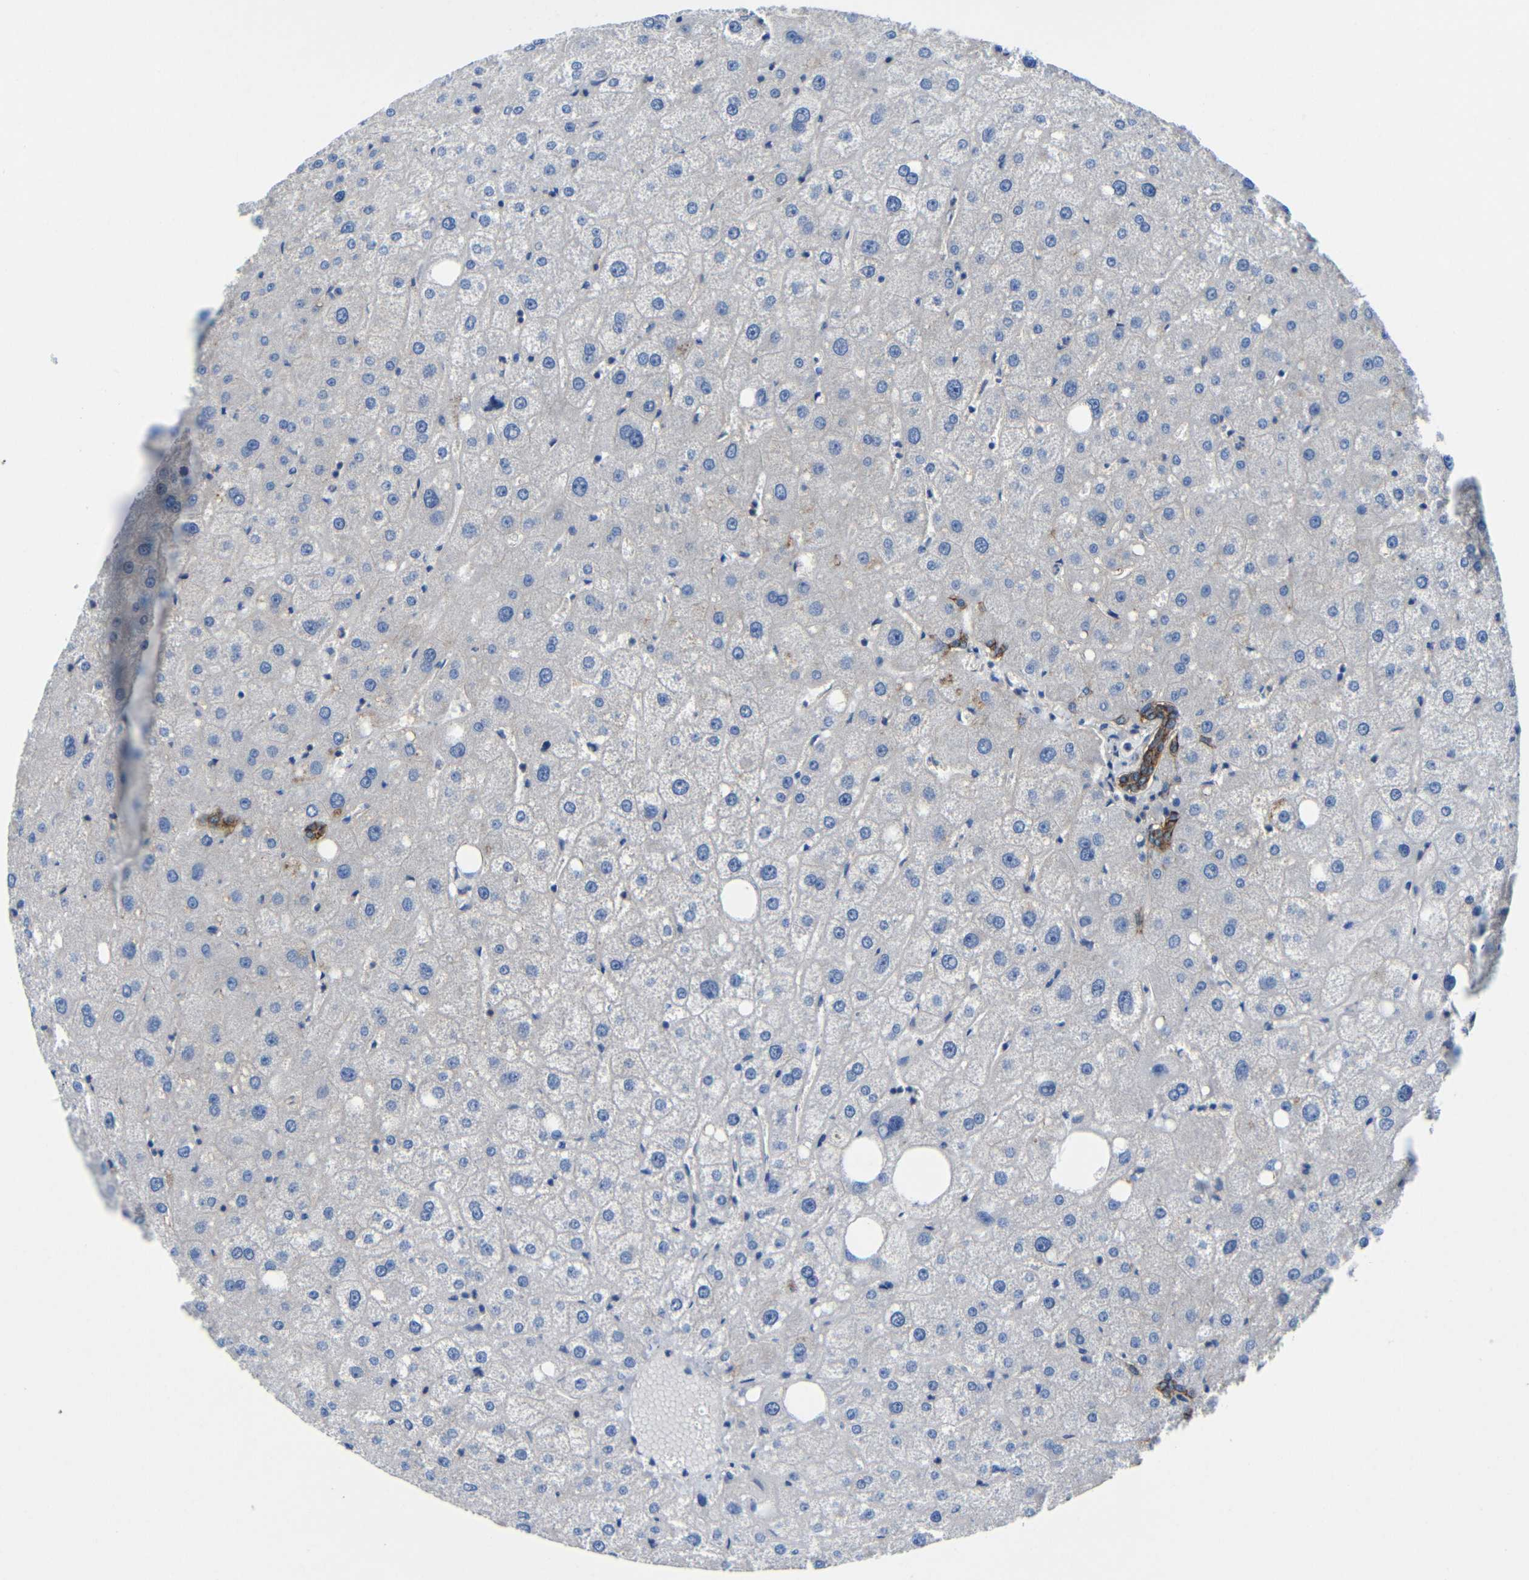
{"staining": {"intensity": "moderate", "quantity": ">75%", "location": "cytoplasmic/membranous"}, "tissue": "liver", "cell_type": "Cholangiocytes", "image_type": "normal", "snomed": [{"axis": "morphology", "description": "Normal tissue, NOS"}, {"axis": "topography", "description": "Liver"}], "caption": "IHC photomicrograph of unremarkable liver: human liver stained using immunohistochemistry displays medium levels of moderate protein expression localized specifically in the cytoplasmic/membranous of cholangiocytes, appearing as a cytoplasmic/membranous brown color.", "gene": "ZNF90", "patient": {"sex": "male", "age": 73}}